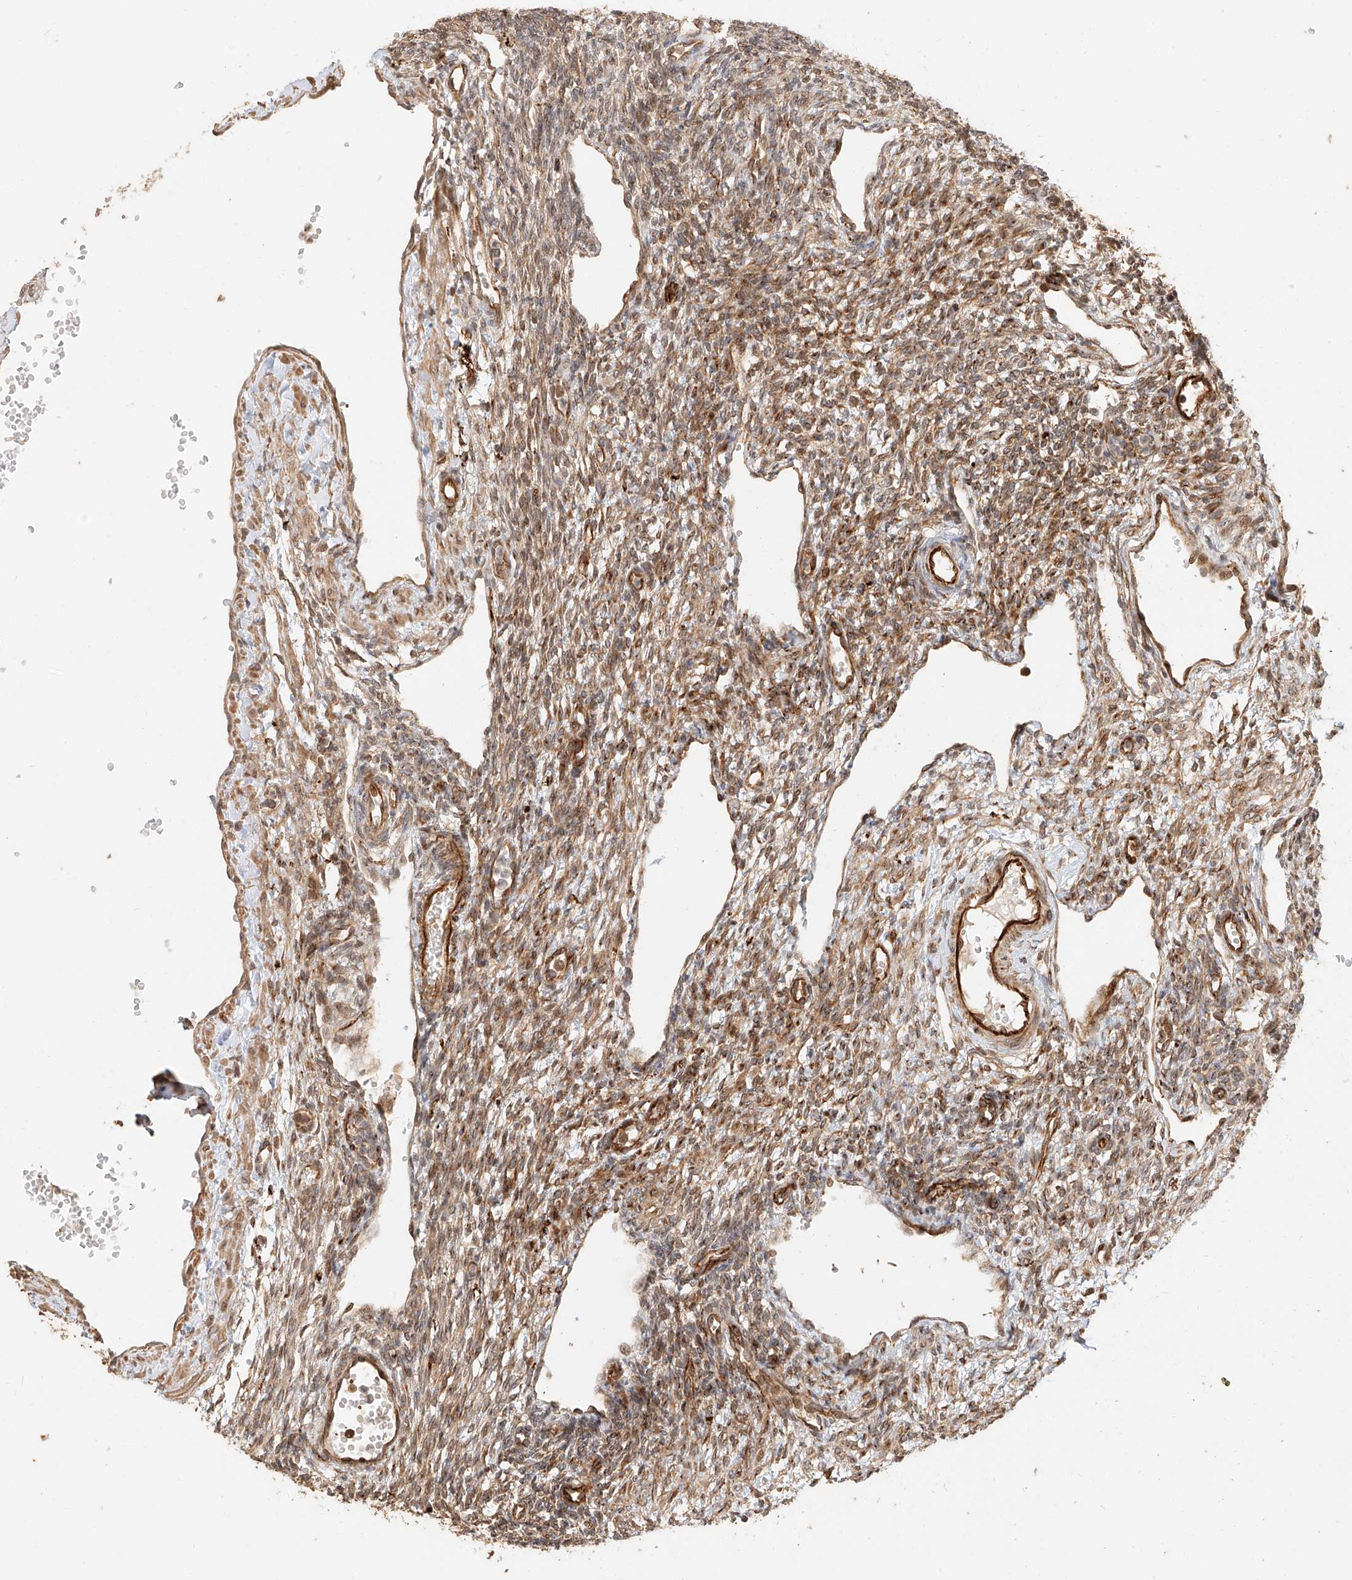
{"staining": {"intensity": "moderate", "quantity": ">75%", "location": "cytoplasmic/membranous"}, "tissue": "ovary", "cell_type": "Follicle cells", "image_type": "normal", "snomed": [{"axis": "morphology", "description": "Normal tissue, NOS"}, {"axis": "morphology", "description": "Cyst, NOS"}, {"axis": "topography", "description": "Ovary"}], "caption": "Unremarkable ovary demonstrates moderate cytoplasmic/membranous positivity in approximately >75% of follicle cells, visualized by immunohistochemistry.", "gene": "NAP1L1", "patient": {"sex": "female", "age": 33}}